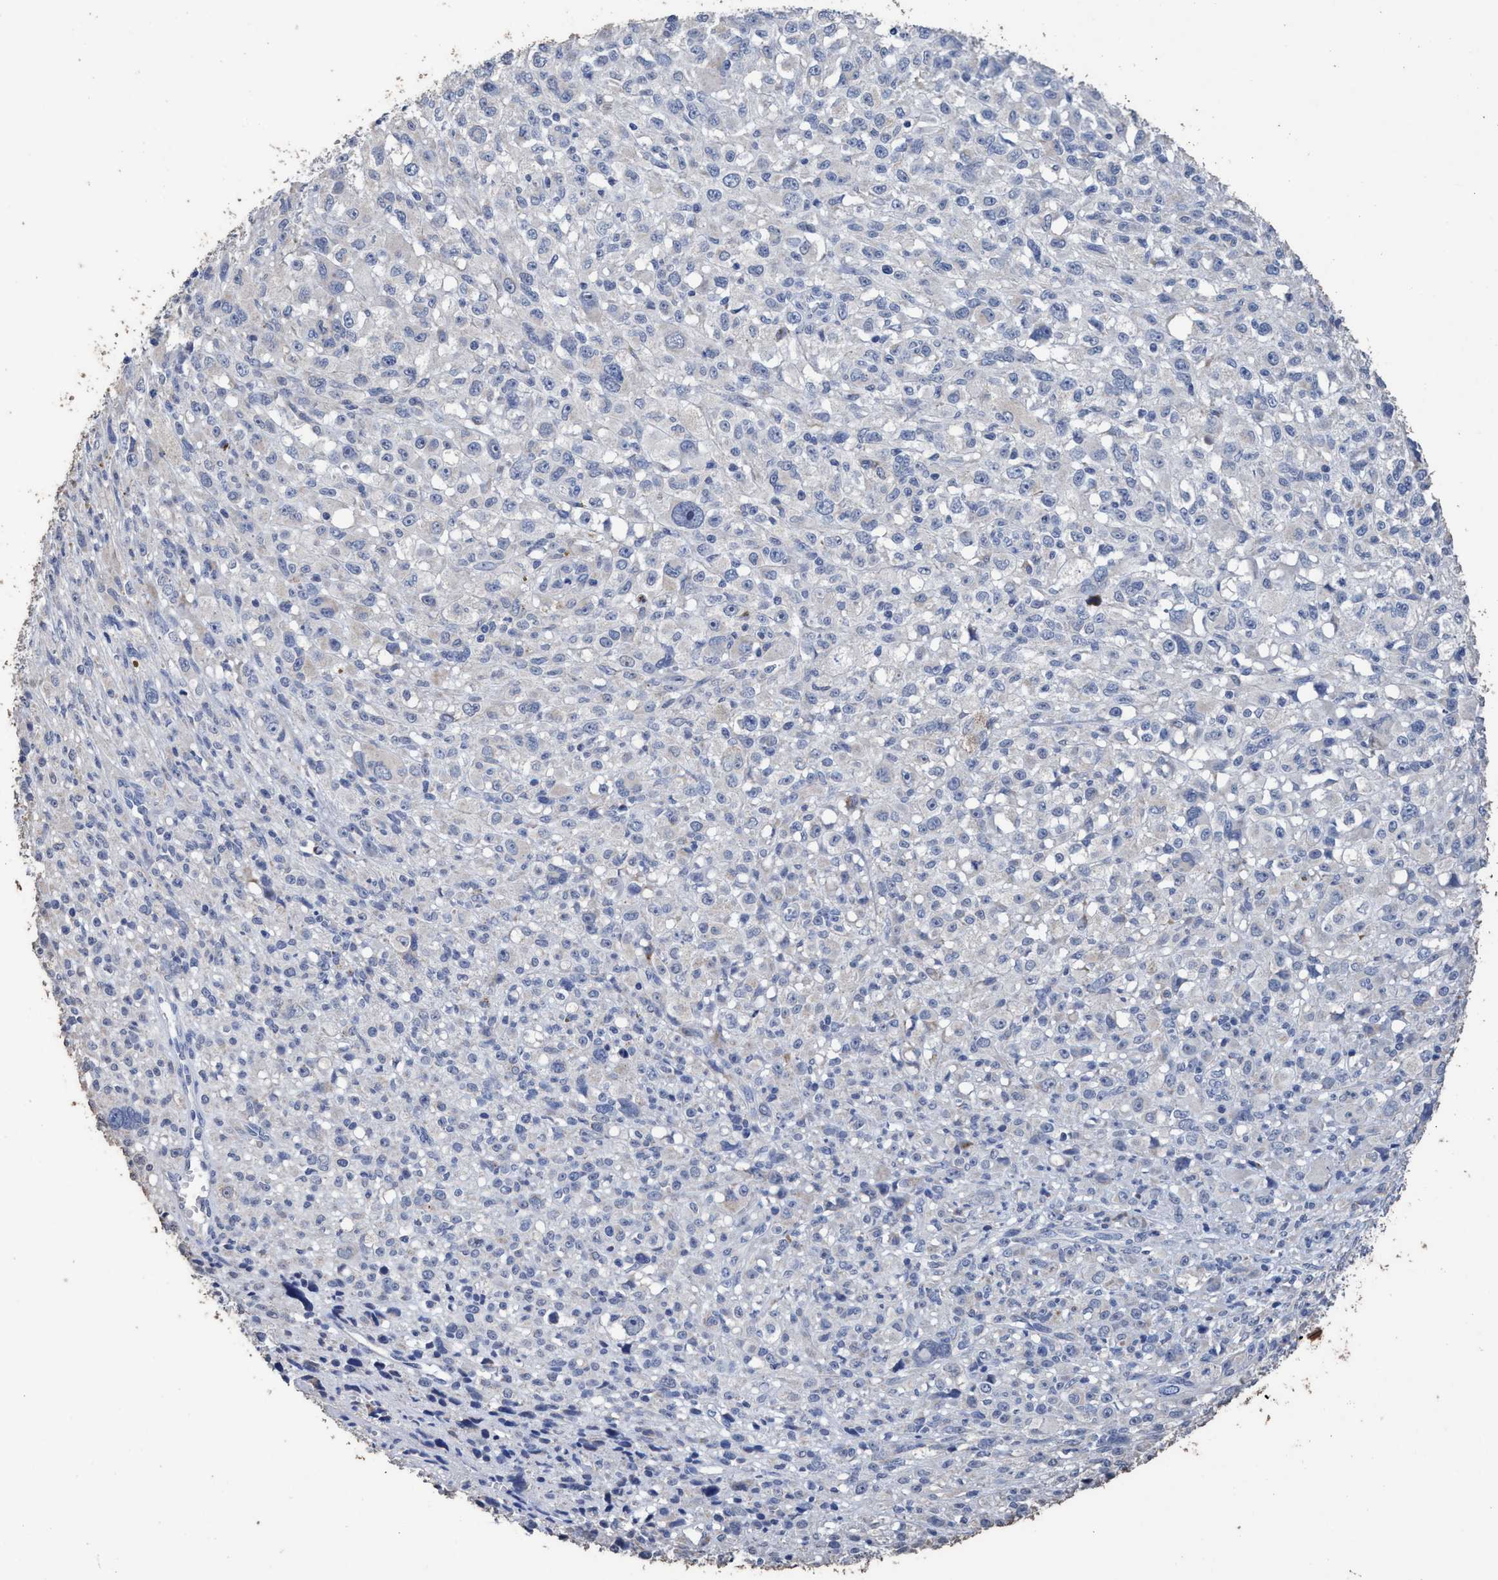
{"staining": {"intensity": "negative", "quantity": "none", "location": "none"}, "tissue": "melanoma", "cell_type": "Tumor cells", "image_type": "cancer", "snomed": [{"axis": "morphology", "description": "Malignant melanoma, NOS"}, {"axis": "topography", "description": "Skin"}], "caption": "An IHC micrograph of malignant melanoma is shown. There is no staining in tumor cells of malignant melanoma.", "gene": "RSAD1", "patient": {"sex": "female", "age": 55}}